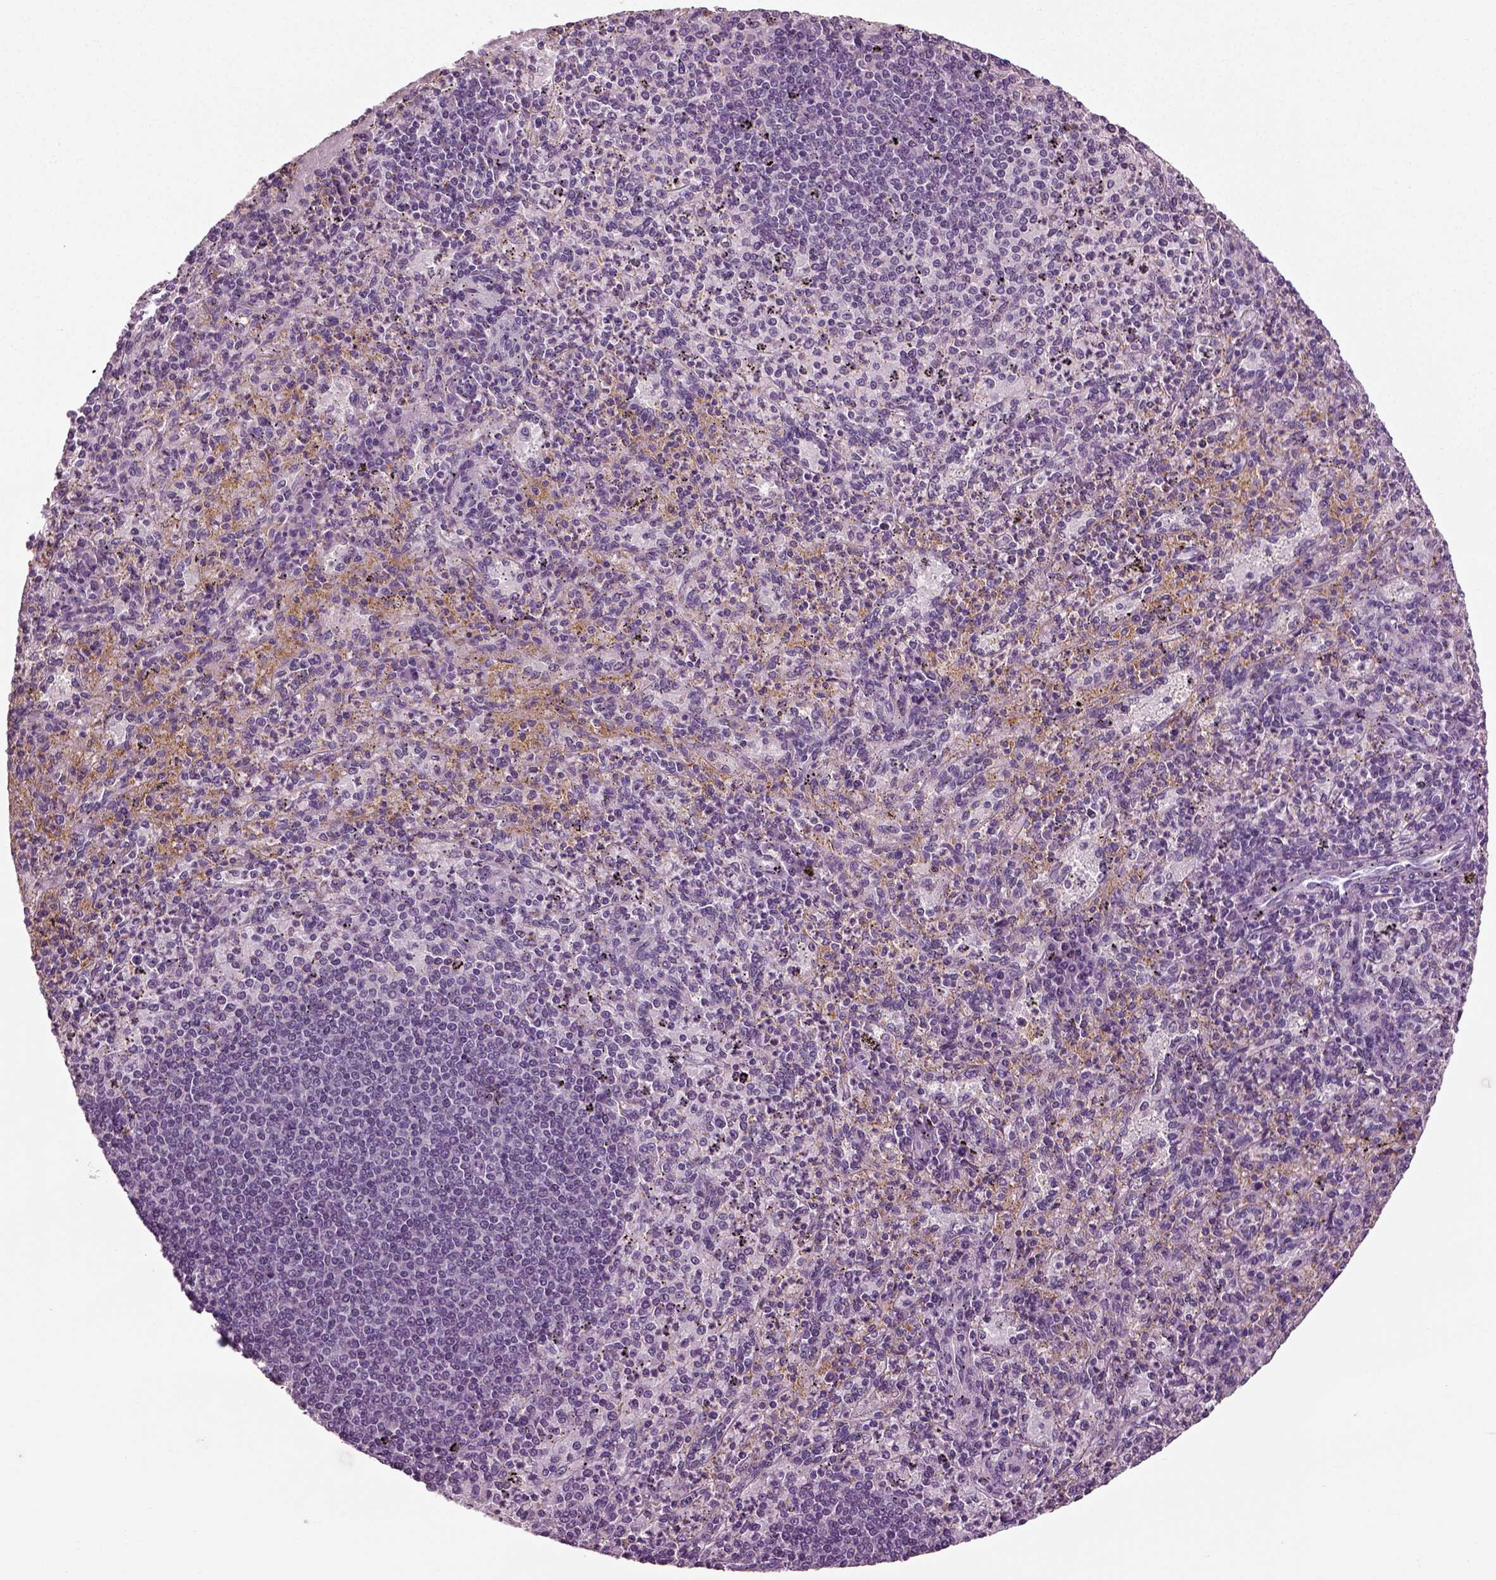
{"staining": {"intensity": "negative", "quantity": "none", "location": "none"}, "tissue": "spleen", "cell_type": "Cells in red pulp", "image_type": "normal", "snomed": [{"axis": "morphology", "description": "Normal tissue, NOS"}, {"axis": "topography", "description": "Spleen"}], "caption": "Immunohistochemistry (IHC) photomicrograph of normal spleen: spleen stained with DAB displays no significant protein positivity in cells in red pulp.", "gene": "DEFB118", "patient": {"sex": "male", "age": 60}}